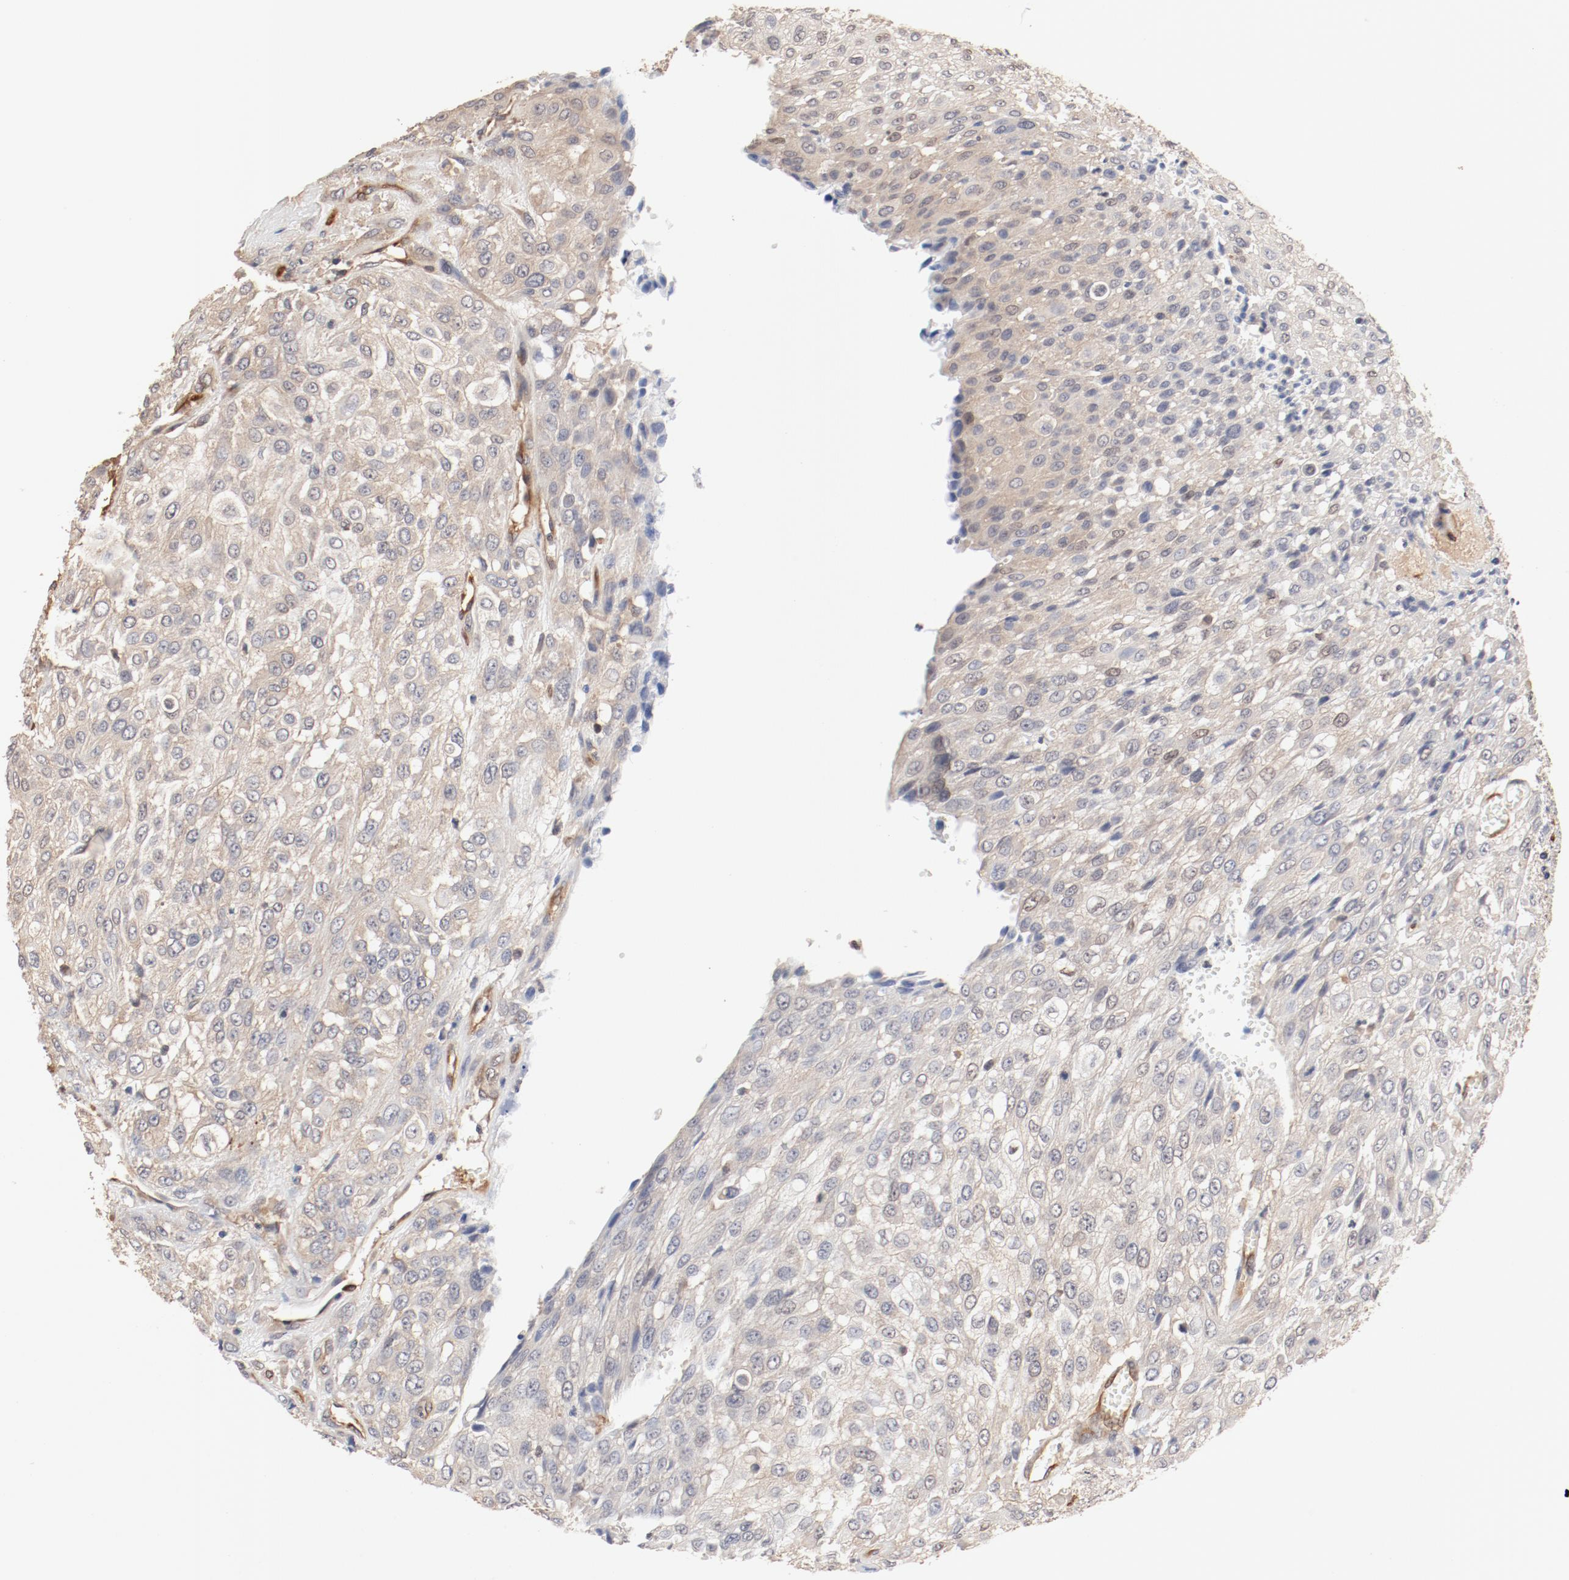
{"staining": {"intensity": "weak", "quantity": ">75%", "location": "cytoplasmic/membranous"}, "tissue": "urothelial cancer", "cell_type": "Tumor cells", "image_type": "cancer", "snomed": [{"axis": "morphology", "description": "Urothelial carcinoma, High grade"}, {"axis": "topography", "description": "Urinary bladder"}], "caption": "Tumor cells reveal low levels of weak cytoplasmic/membranous positivity in approximately >75% of cells in human urothelial cancer.", "gene": "UBE2J1", "patient": {"sex": "male", "age": 57}}